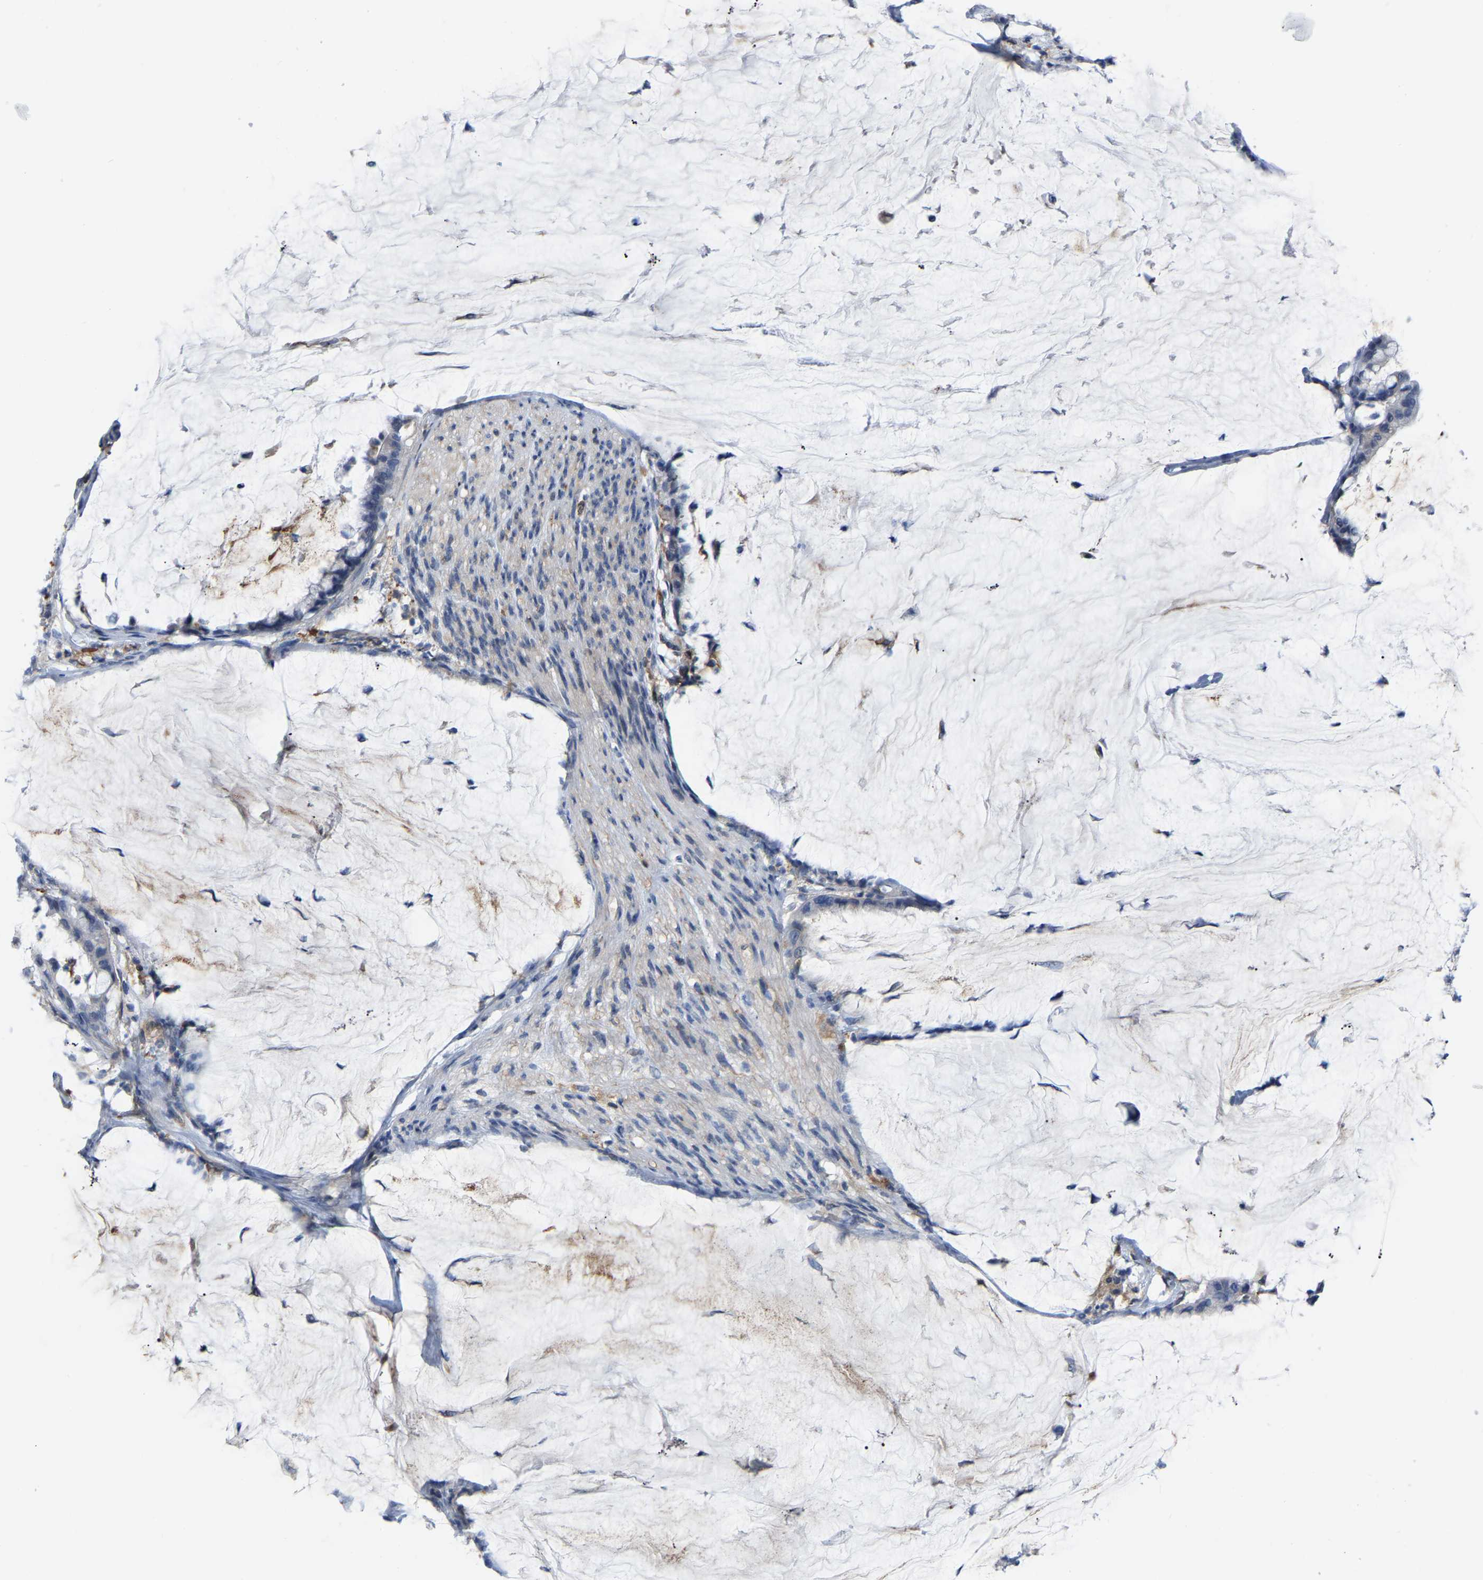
{"staining": {"intensity": "negative", "quantity": "none", "location": "none"}, "tissue": "pancreatic cancer", "cell_type": "Tumor cells", "image_type": "cancer", "snomed": [{"axis": "morphology", "description": "Adenocarcinoma, NOS"}, {"axis": "topography", "description": "Pancreas"}], "caption": "A histopathology image of human adenocarcinoma (pancreatic) is negative for staining in tumor cells.", "gene": "ABTB2", "patient": {"sex": "male", "age": 41}}